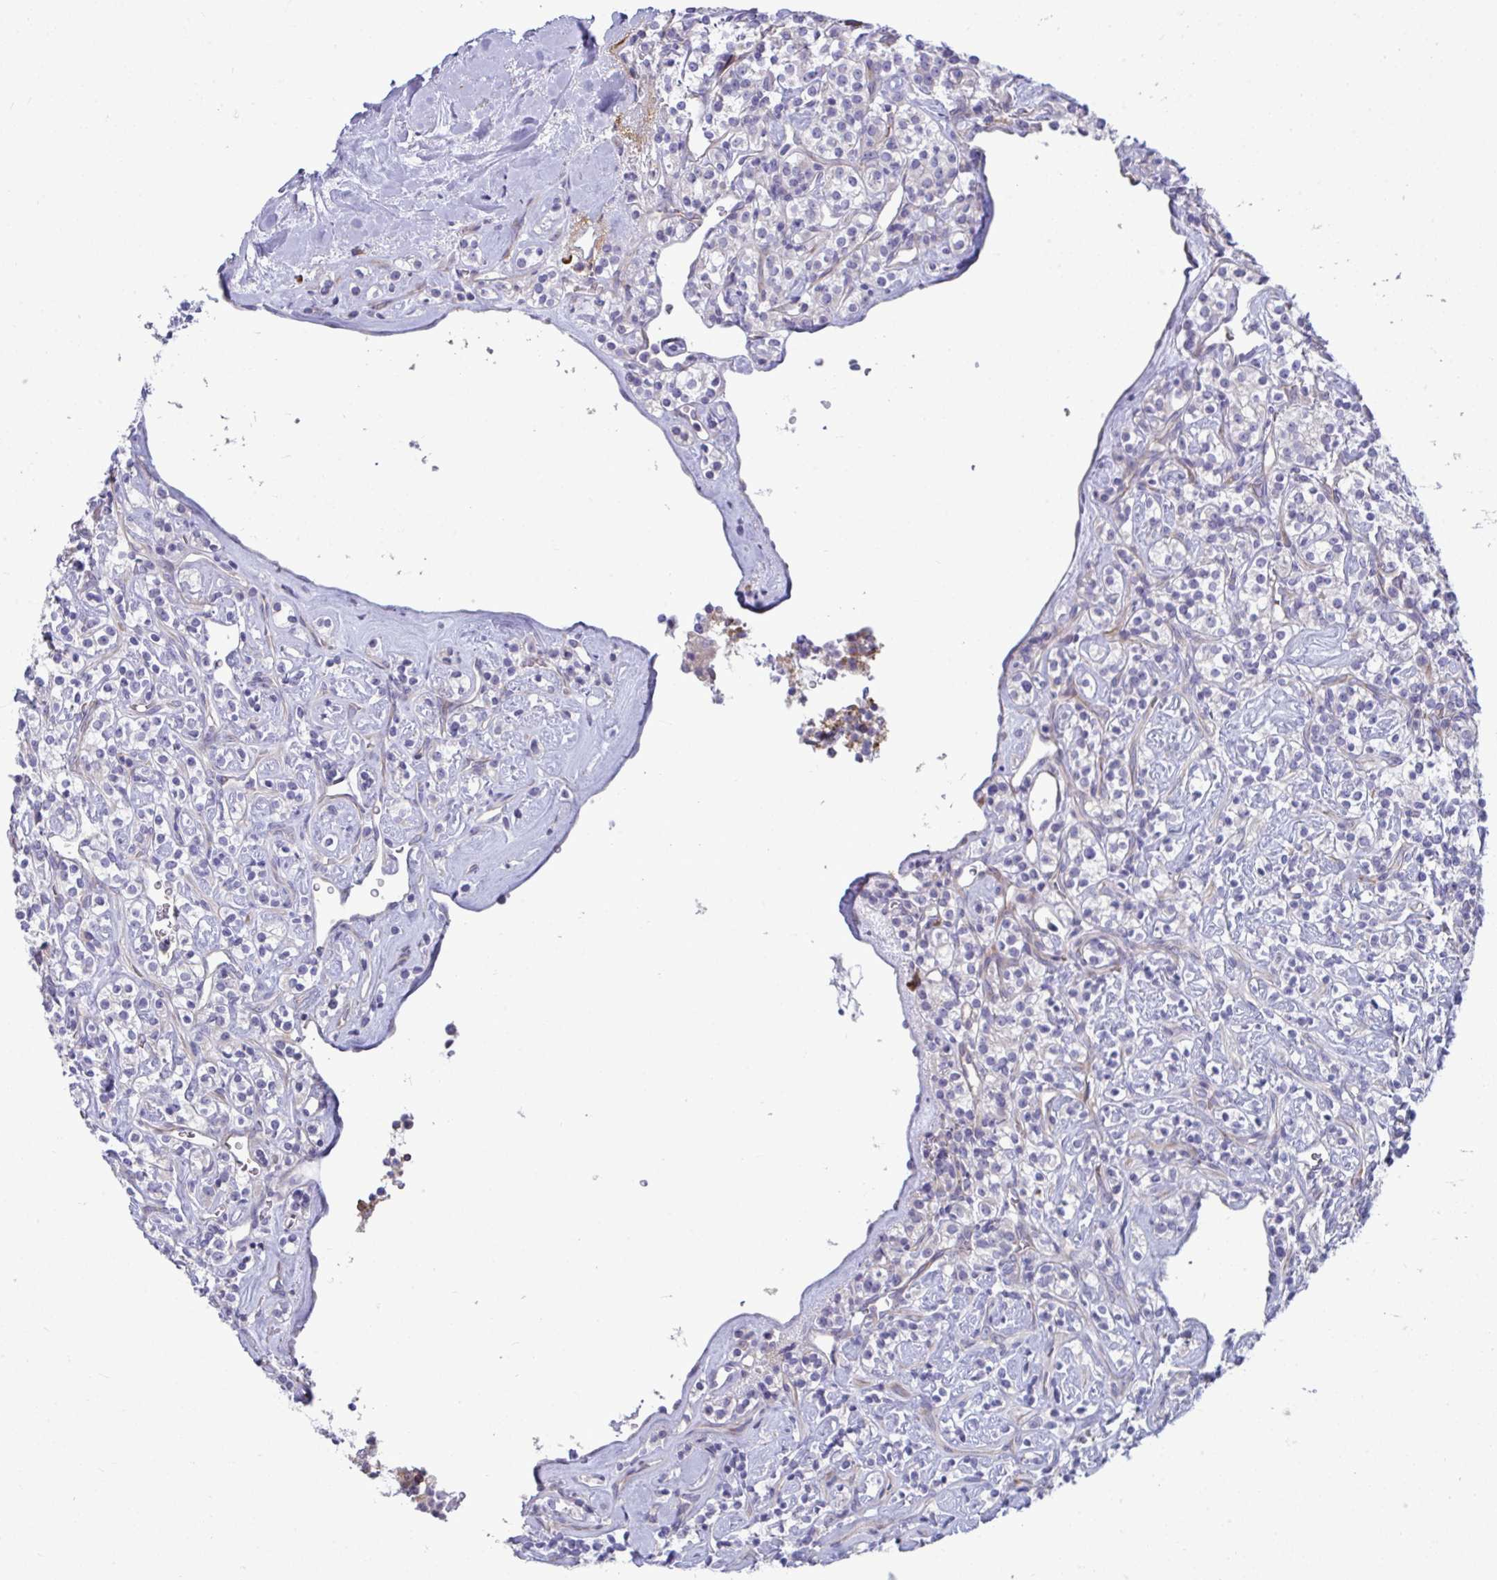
{"staining": {"intensity": "negative", "quantity": "none", "location": "none"}, "tissue": "renal cancer", "cell_type": "Tumor cells", "image_type": "cancer", "snomed": [{"axis": "morphology", "description": "Adenocarcinoma, NOS"}, {"axis": "topography", "description": "Kidney"}], "caption": "DAB (3,3'-diaminobenzidine) immunohistochemical staining of human adenocarcinoma (renal) shows no significant expression in tumor cells.", "gene": "PIGZ", "patient": {"sex": "male", "age": 77}}